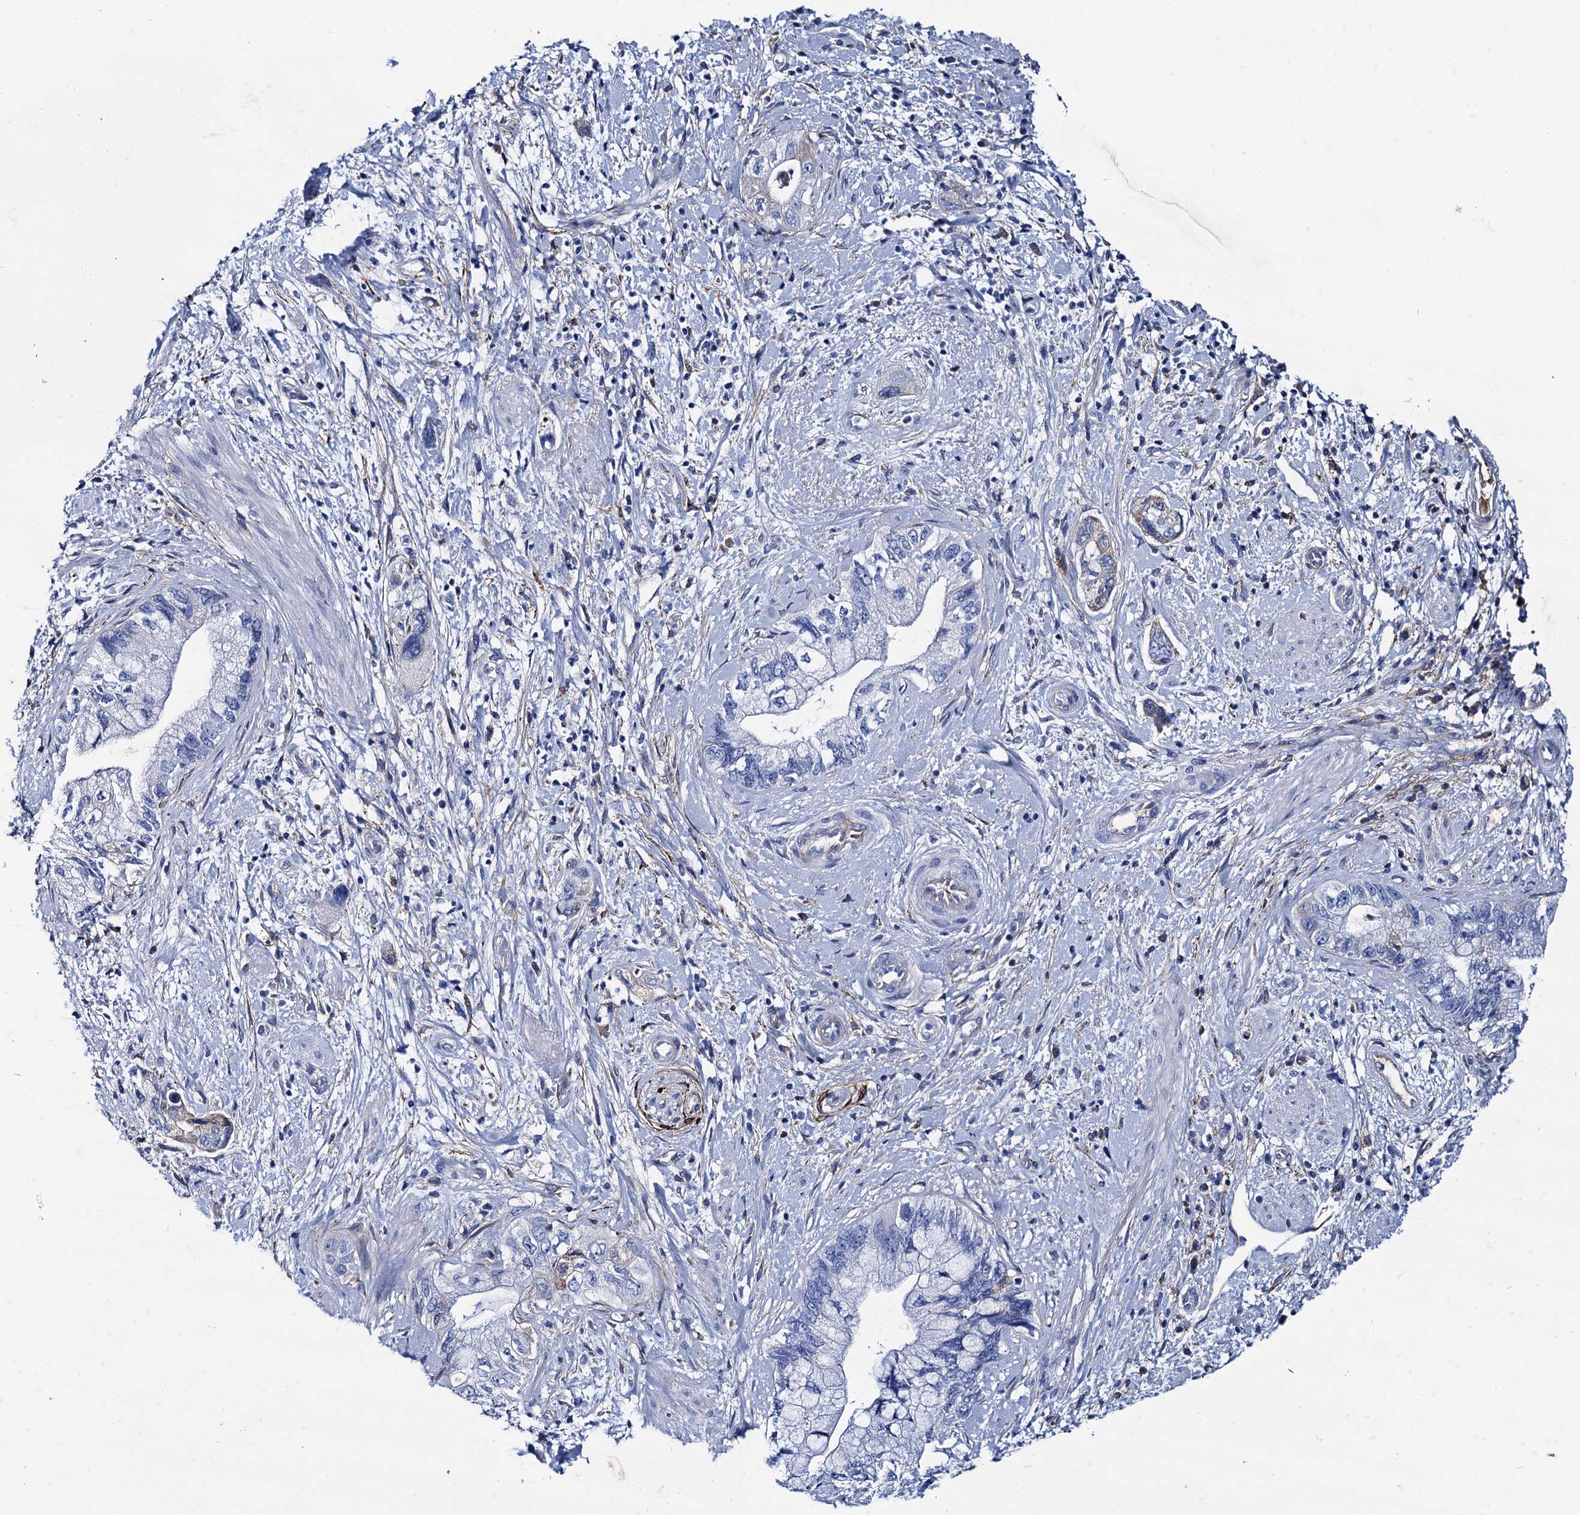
{"staining": {"intensity": "negative", "quantity": "none", "location": "none"}, "tissue": "pancreatic cancer", "cell_type": "Tumor cells", "image_type": "cancer", "snomed": [{"axis": "morphology", "description": "Adenocarcinoma, NOS"}, {"axis": "topography", "description": "Pancreas"}], "caption": "This is a micrograph of immunohistochemistry (IHC) staining of pancreatic cancer, which shows no positivity in tumor cells. (Stains: DAB (3,3'-diaminobenzidine) immunohistochemistry with hematoxylin counter stain, Microscopy: brightfield microscopy at high magnification).", "gene": "APOD", "patient": {"sex": "female", "age": 73}}